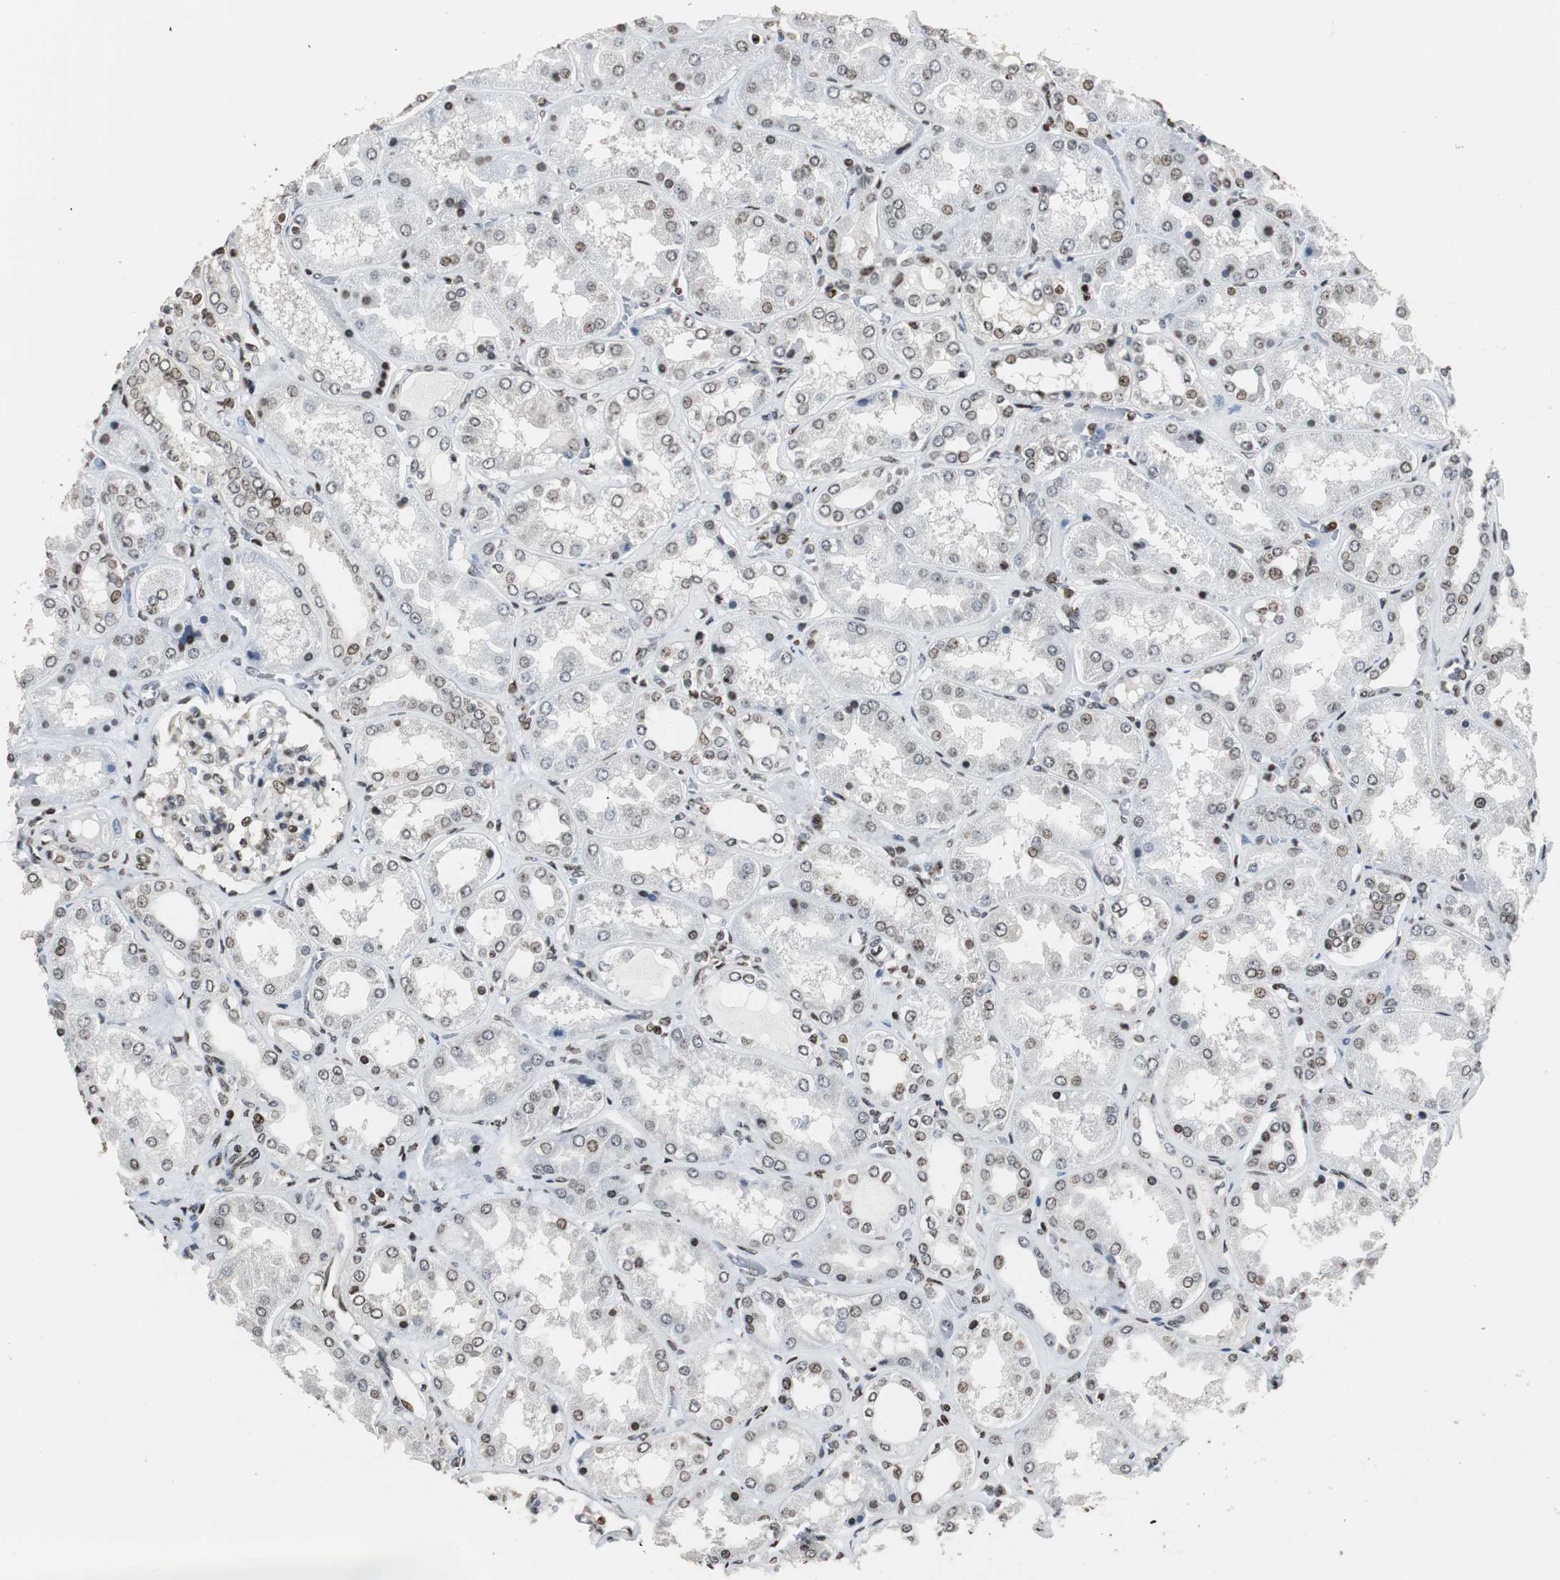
{"staining": {"intensity": "strong", "quantity": ">75%", "location": "nuclear"}, "tissue": "kidney", "cell_type": "Cells in glomeruli", "image_type": "normal", "snomed": [{"axis": "morphology", "description": "Normal tissue, NOS"}, {"axis": "topography", "description": "Kidney"}], "caption": "Immunohistochemical staining of unremarkable human kidney displays high levels of strong nuclear positivity in approximately >75% of cells in glomeruli.", "gene": "PAXIP1", "patient": {"sex": "female", "age": 56}}